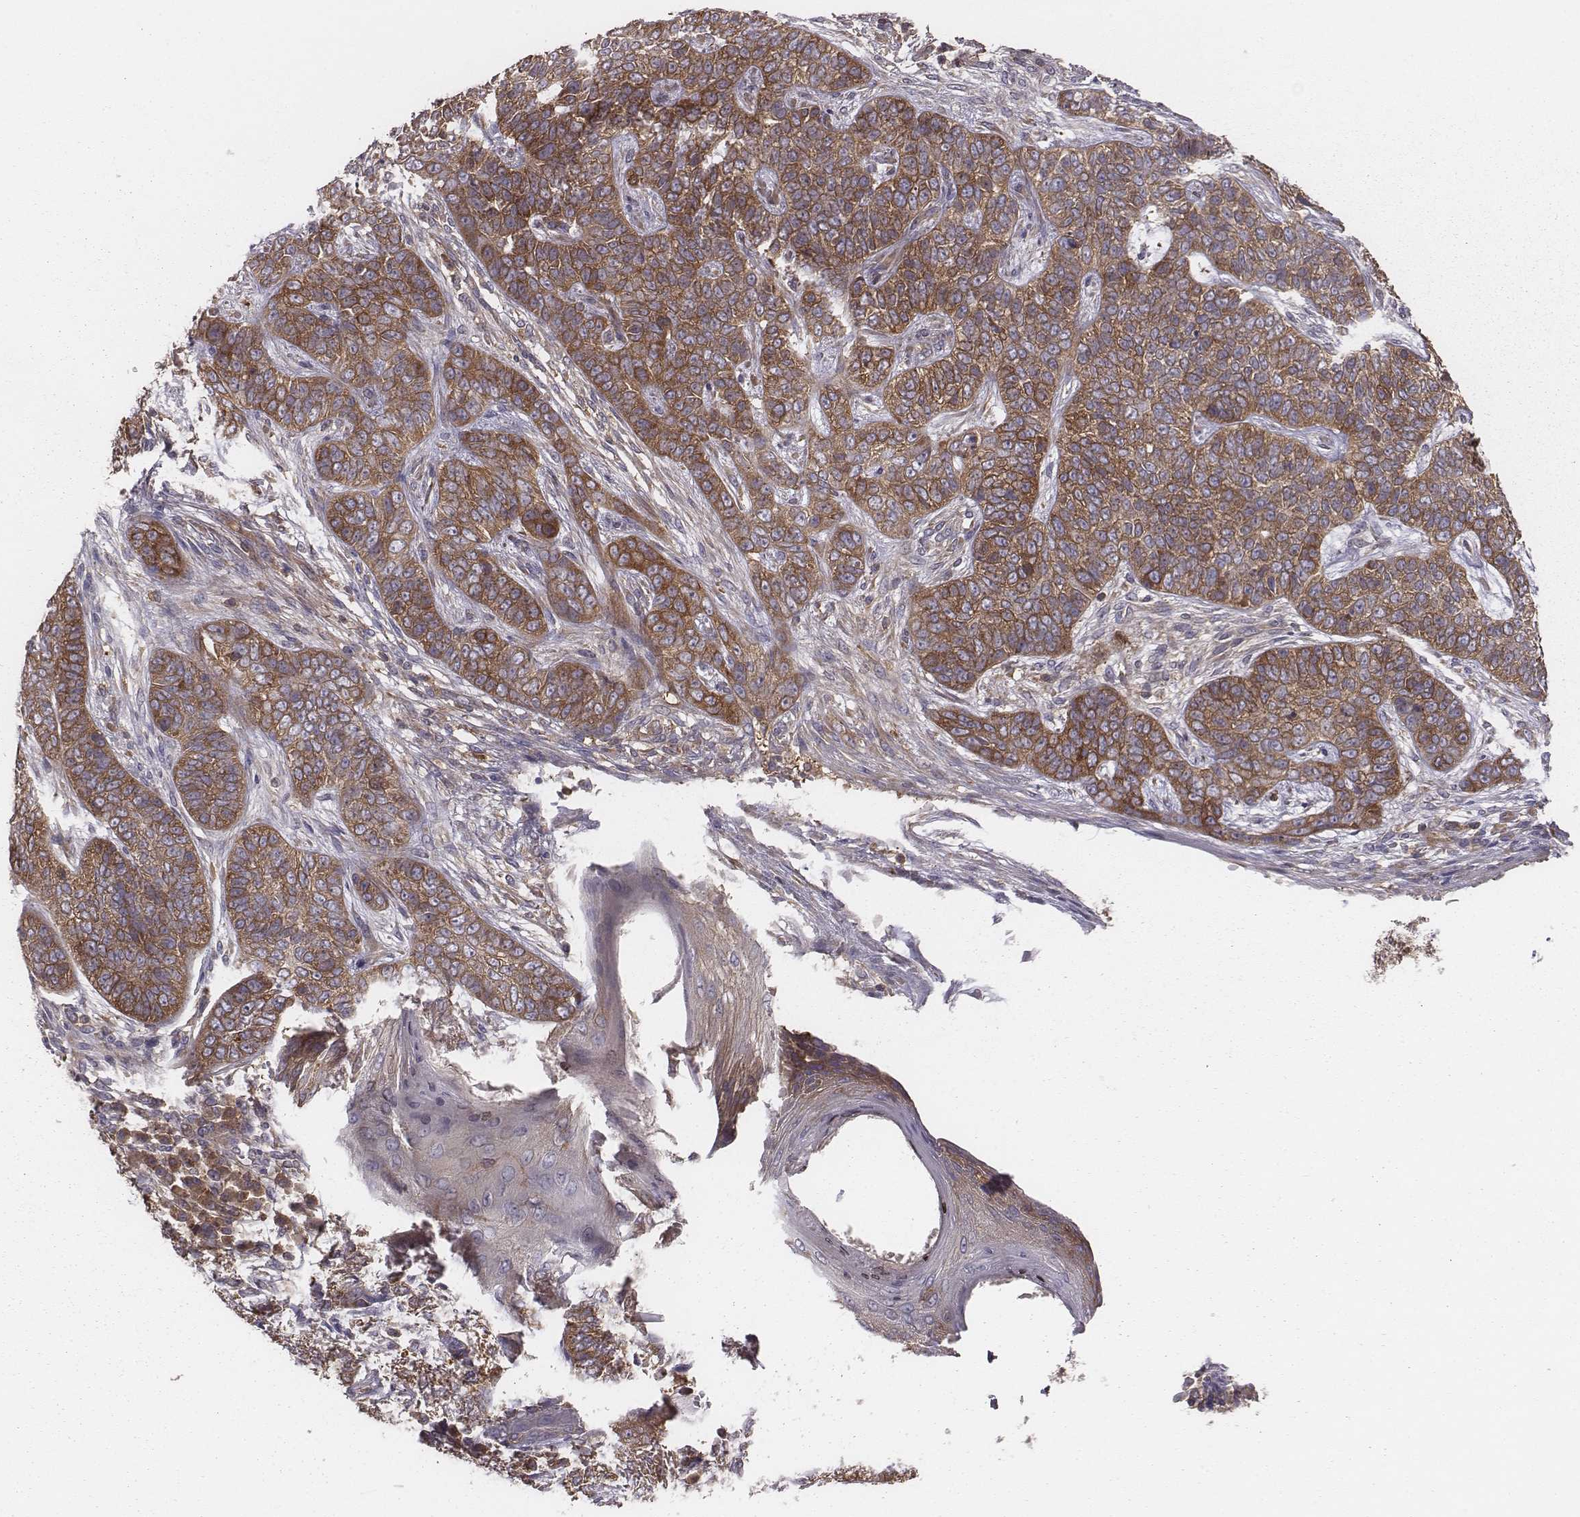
{"staining": {"intensity": "moderate", "quantity": ">75%", "location": "cytoplasmic/membranous"}, "tissue": "skin cancer", "cell_type": "Tumor cells", "image_type": "cancer", "snomed": [{"axis": "morphology", "description": "Basal cell carcinoma"}, {"axis": "topography", "description": "Skin"}], "caption": "A brown stain highlights moderate cytoplasmic/membranous staining of a protein in human basal cell carcinoma (skin) tumor cells. (DAB (3,3'-diaminobenzidine) IHC, brown staining for protein, blue staining for nuclei).", "gene": "CAD", "patient": {"sex": "female", "age": 69}}